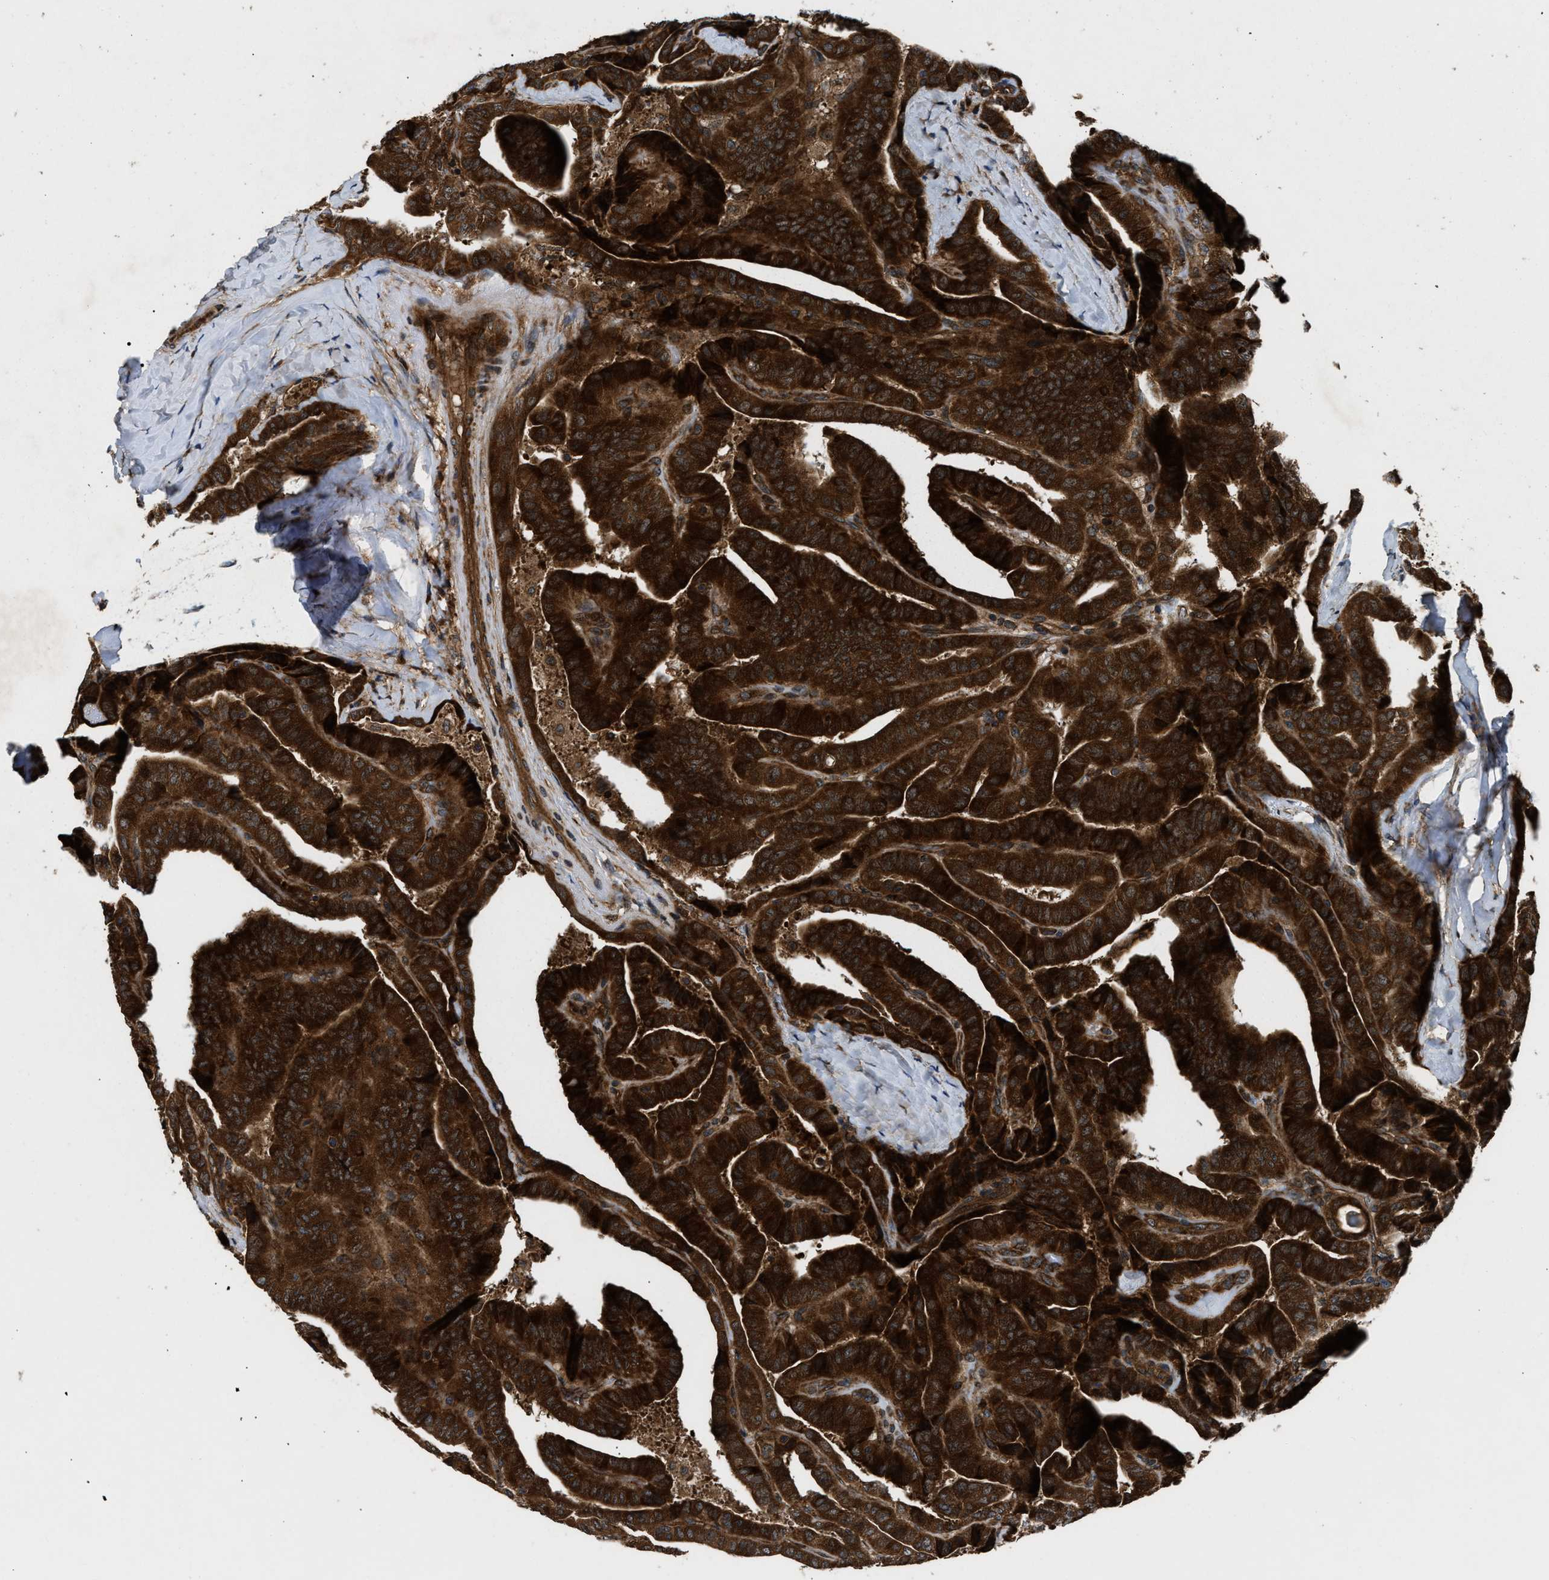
{"staining": {"intensity": "strong", "quantity": ">75%", "location": "cytoplasmic/membranous"}, "tissue": "thyroid cancer", "cell_type": "Tumor cells", "image_type": "cancer", "snomed": [{"axis": "morphology", "description": "Papillary adenocarcinoma, NOS"}, {"axis": "topography", "description": "Thyroid gland"}], "caption": "Thyroid papillary adenocarcinoma was stained to show a protein in brown. There is high levels of strong cytoplasmic/membranous staining in about >75% of tumor cells.", "gene": "PNPLA8", "patient": {"sex": "male", "age": 77}}